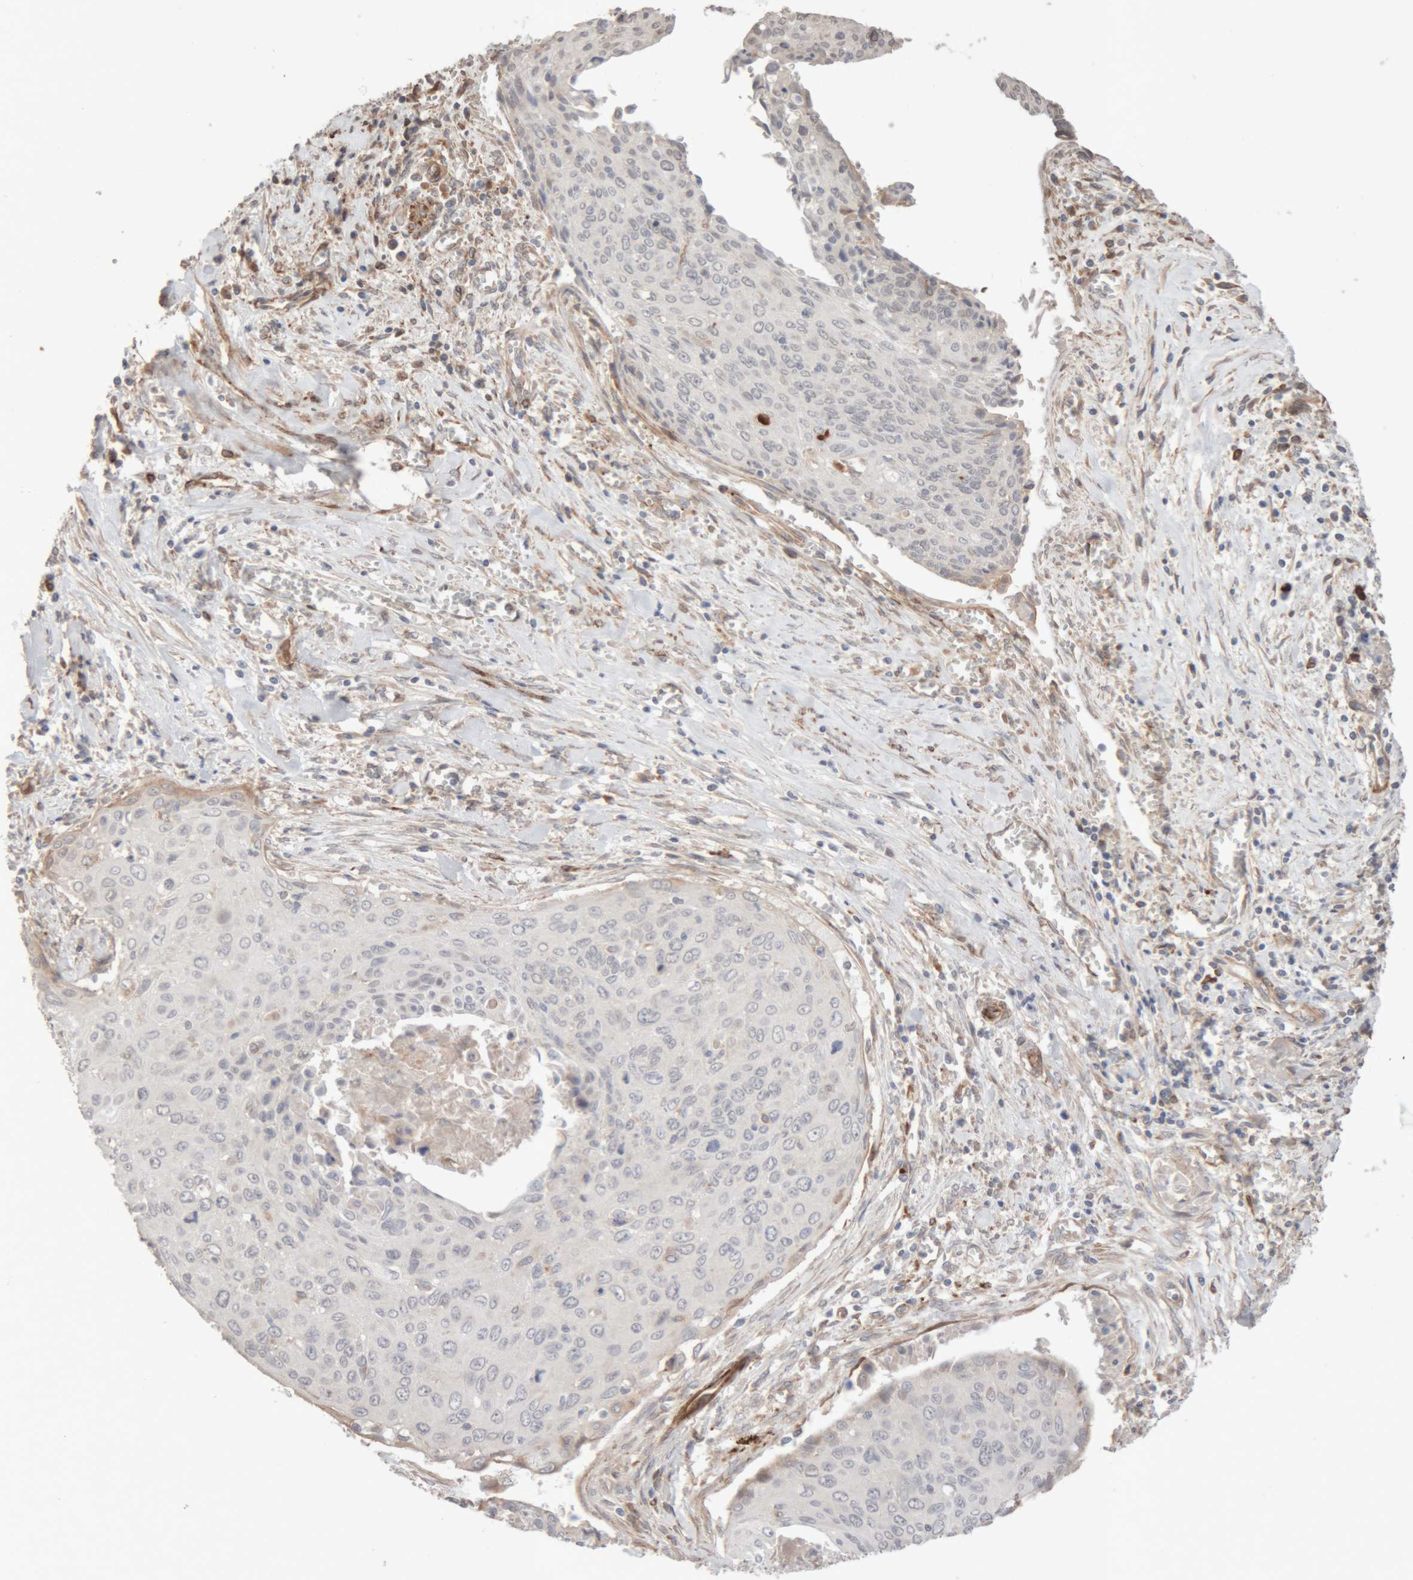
{"staining": {"intensity": "negative", "quantity": "none", "location": "none"}, "tissue": "cervical cancer", "cell_type": "Tumor cells", "image_type": "cancer", "snomed": [{"axis": "morphology", "description": "Squamous cell carcinoma, NOS"}, {"axis": "topography", "description": "Cervix"}], "caption": "DAB (3,3'-diaminobenzidine) immunohistochemical staining of cervical squamous cell carcinoma reveals no significant staining in tumor cells.", "gene": "RAB32", "patient": {"sex": "female", "age": 55}}